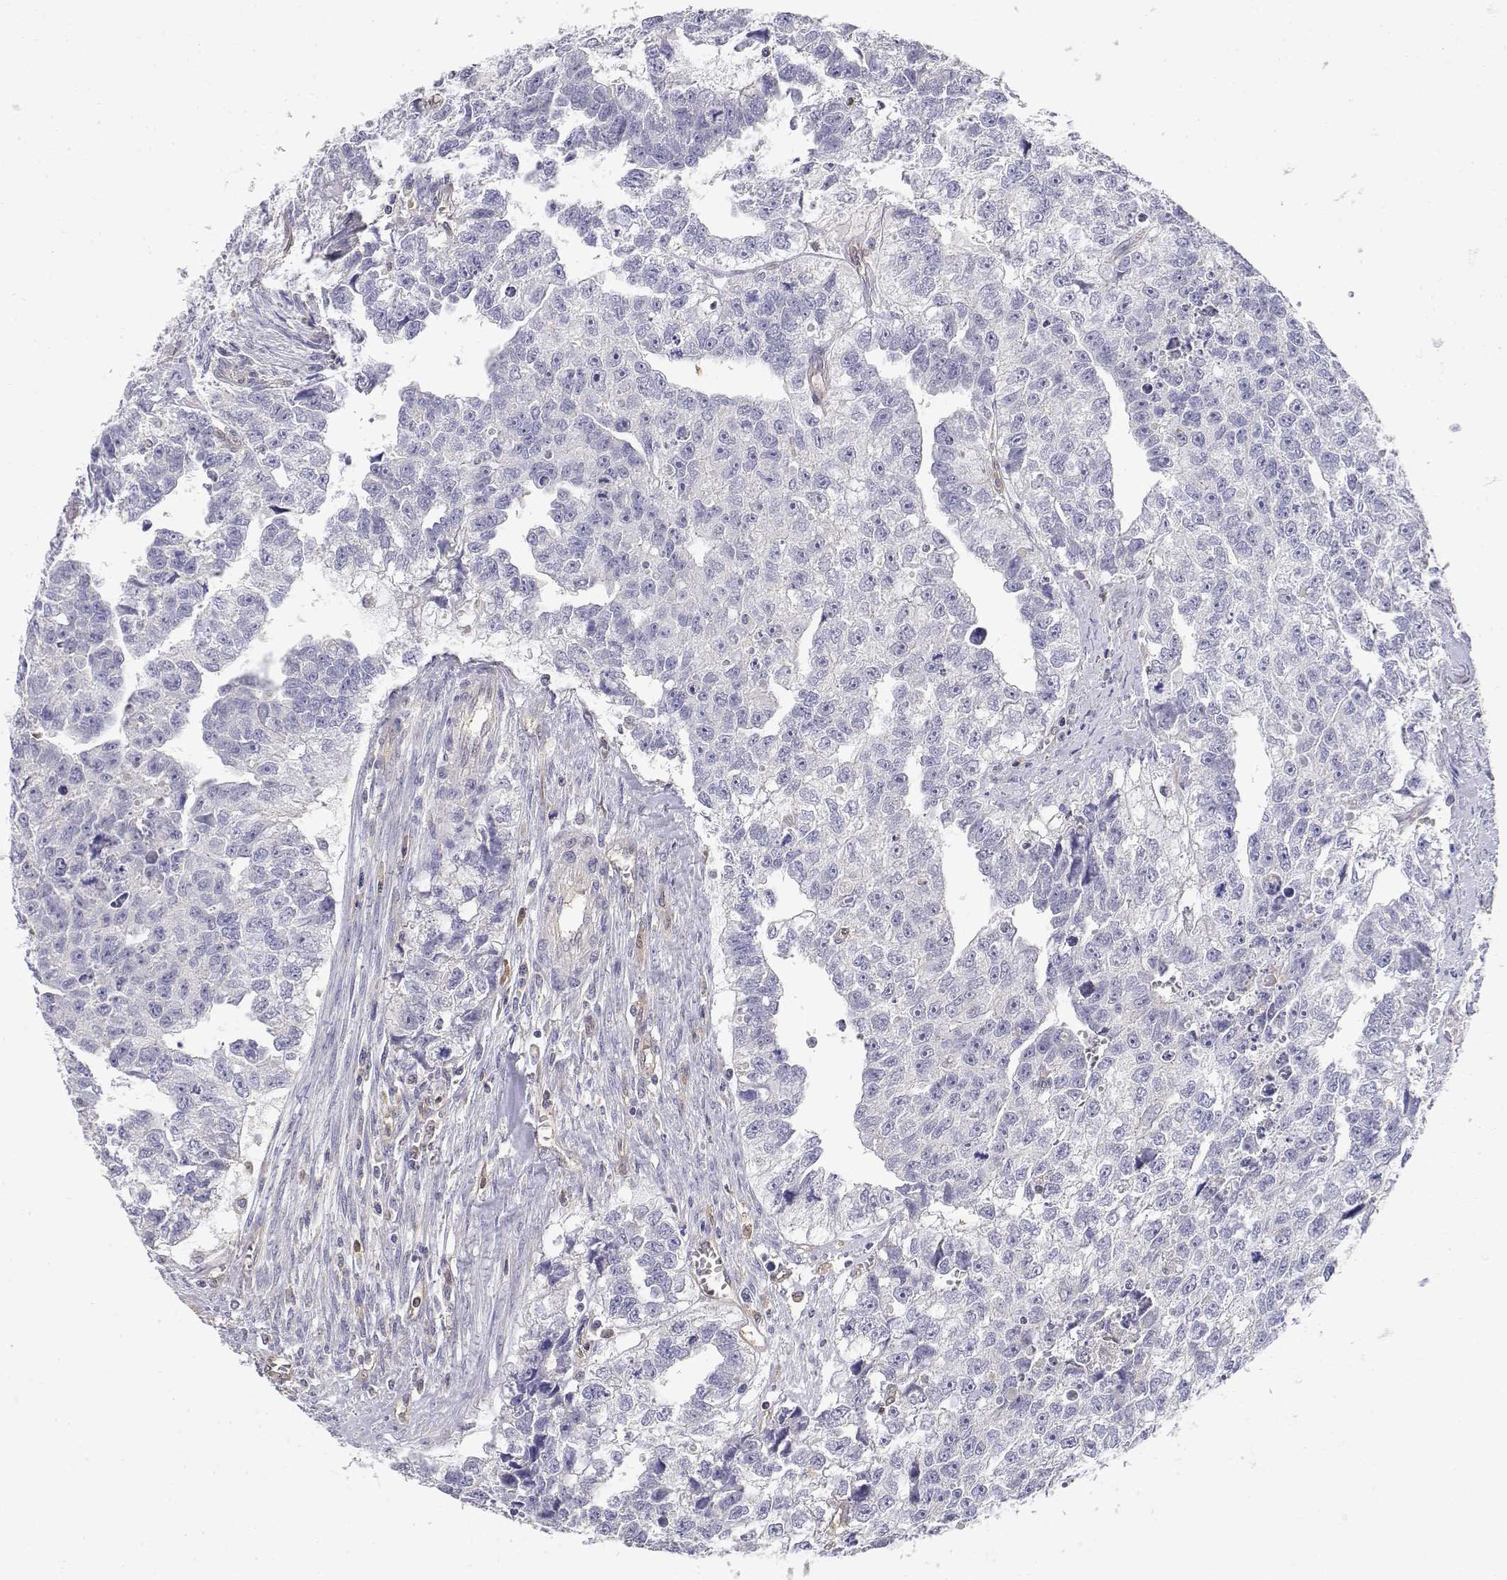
{"staining": {"intensity": "negative", "quantity": "none", "location": "none"}, "tissue": "testis cancer", "cell_type": "Tumor cells", "image_type": "cancer", "snomed": [{"axis": "morphology", "description": "Carcinoma, Embryonal, NOS"}, {"axis": "morphology", "description": "Teratoma, malignant, NOS"}, {"axis": "topography", "description": "Testis"}], "caption": "Tumor cells are negative for brown protein staining in testis cancer (embryonal carcinoma).", "gene": "ADA", "patient": {"sex": "male", "age": 44}}